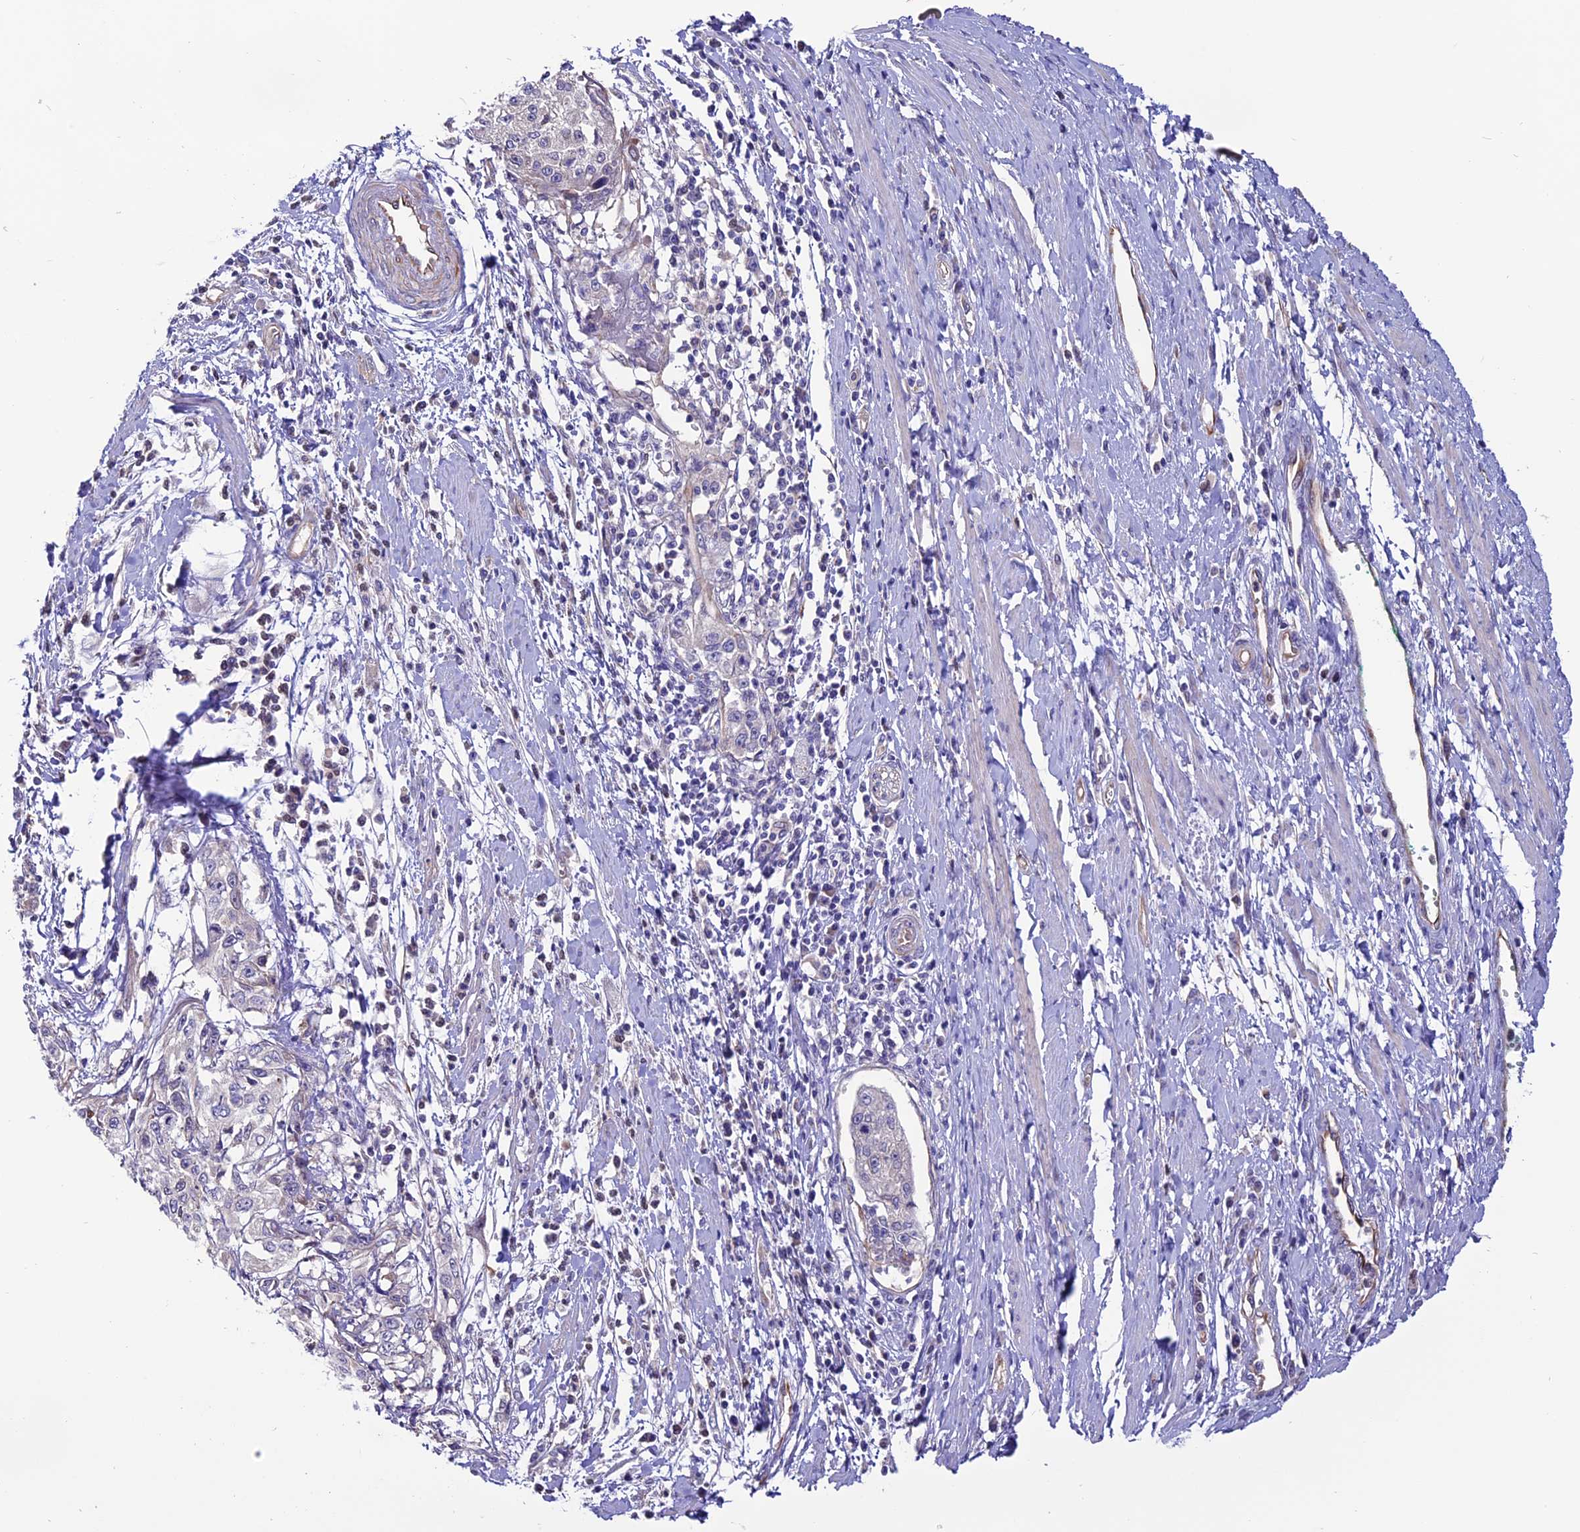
{"staining": {"intensity": "negative", "quantity": "none", "location": "none"}, "tissue": "cervical cancer", "cell_type": "Tumor cells", "image_type": "cancer", "snomed": [{"axis": "morphology", "description": "Squamous cell carcinoma, NOS"}, {"axis": "topography", "description": "Cervix"}], "caption": "Cervical cancer (squamous cell carcinoma) was stained to show a protein in brown. There is no significant expression in tumor cells.", "gene": "PDILT", "patient": {"sex": "female", "age": 57}}